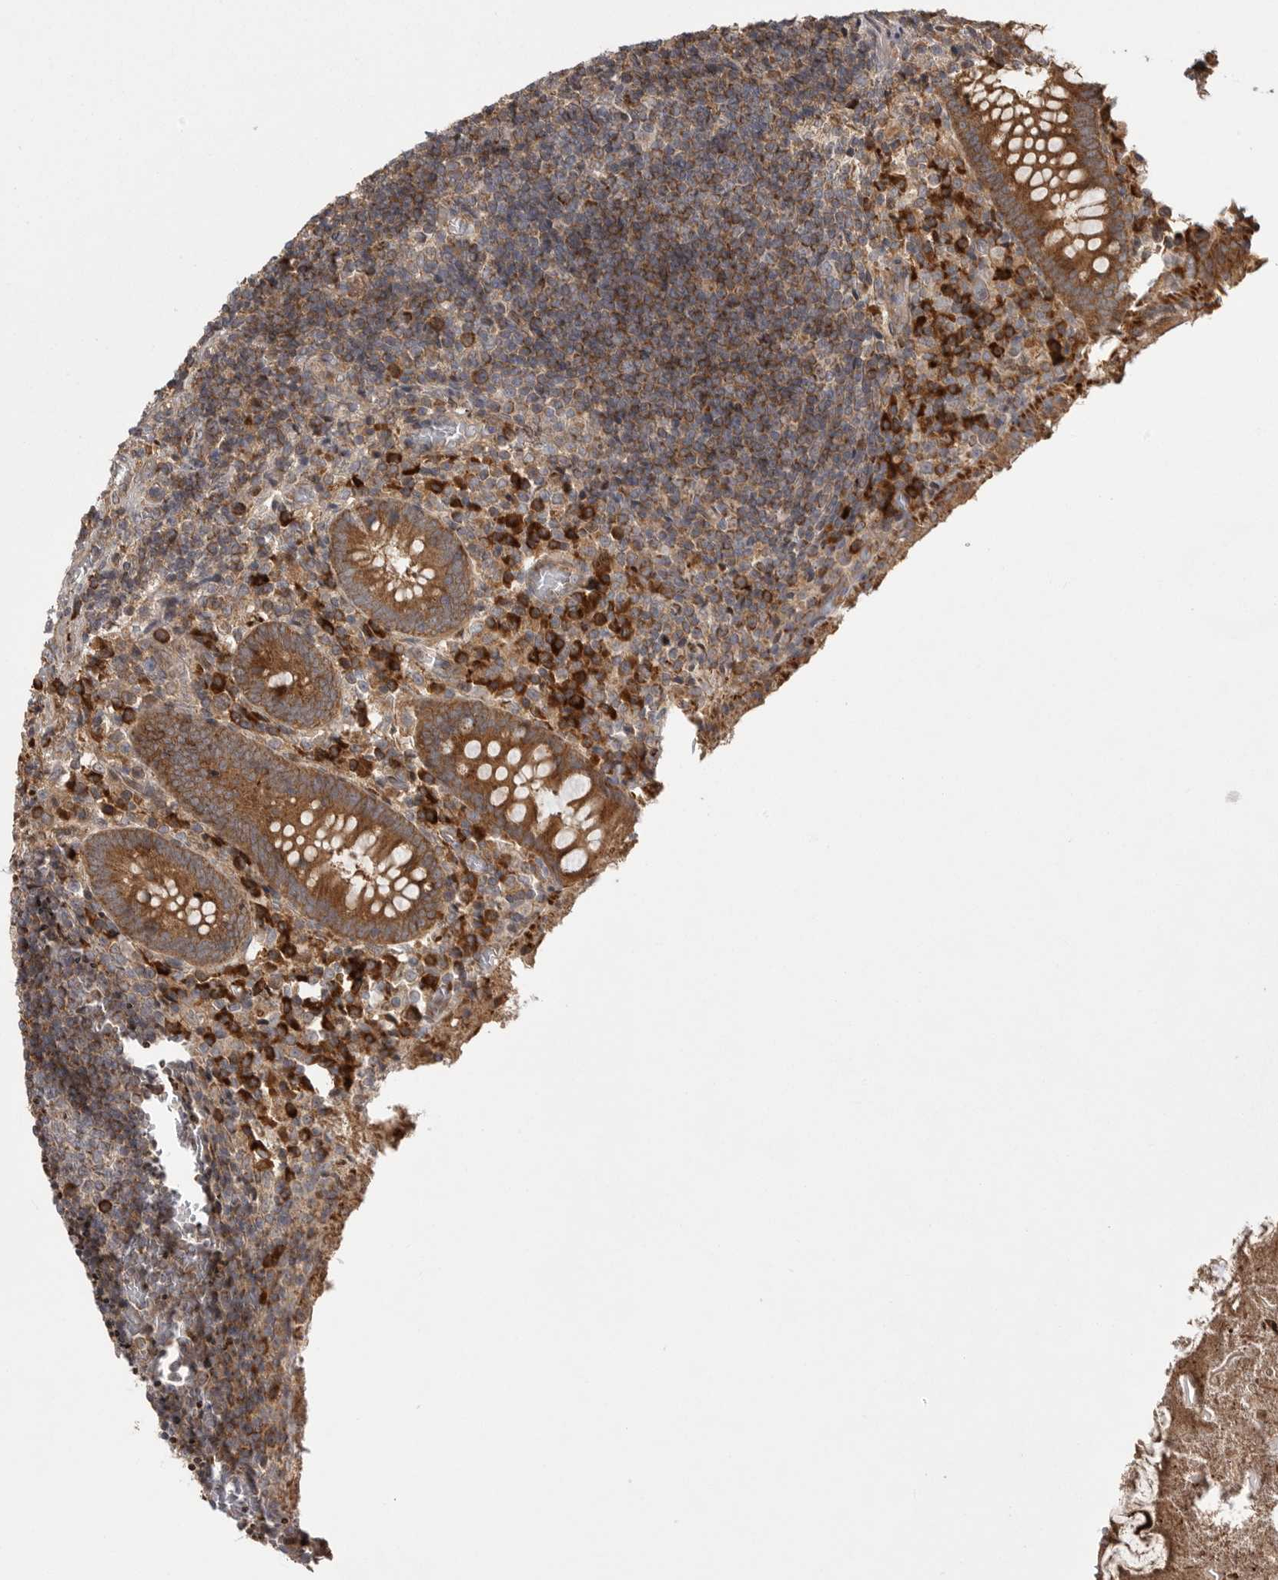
{"staining": {"intensity": "moderate", "quantity": ">75%", "location": "cytoplasmic/membranous"}, "tissue": "appendix", "cell_type": "Glandular cells", "image_type": "normal", "snomed": [{"axis": "morphology", "description": "Normal tissue, NOS"}, {"axis": "topography", "description": "Appendix"}], "caption": "Immunohistochemical staining of benign appendix reveals moderate cytoplasmic/membranous protein expression in about >75% of glandular cells. The staining is performed using DAB (3,3'-diaminobenzidine) brown chromogen to label protein expression. The nuclei are counter-stained blue using hematoxylin.", "gene": "OXR1", "patient": {"sex": "female", "age": 17}}